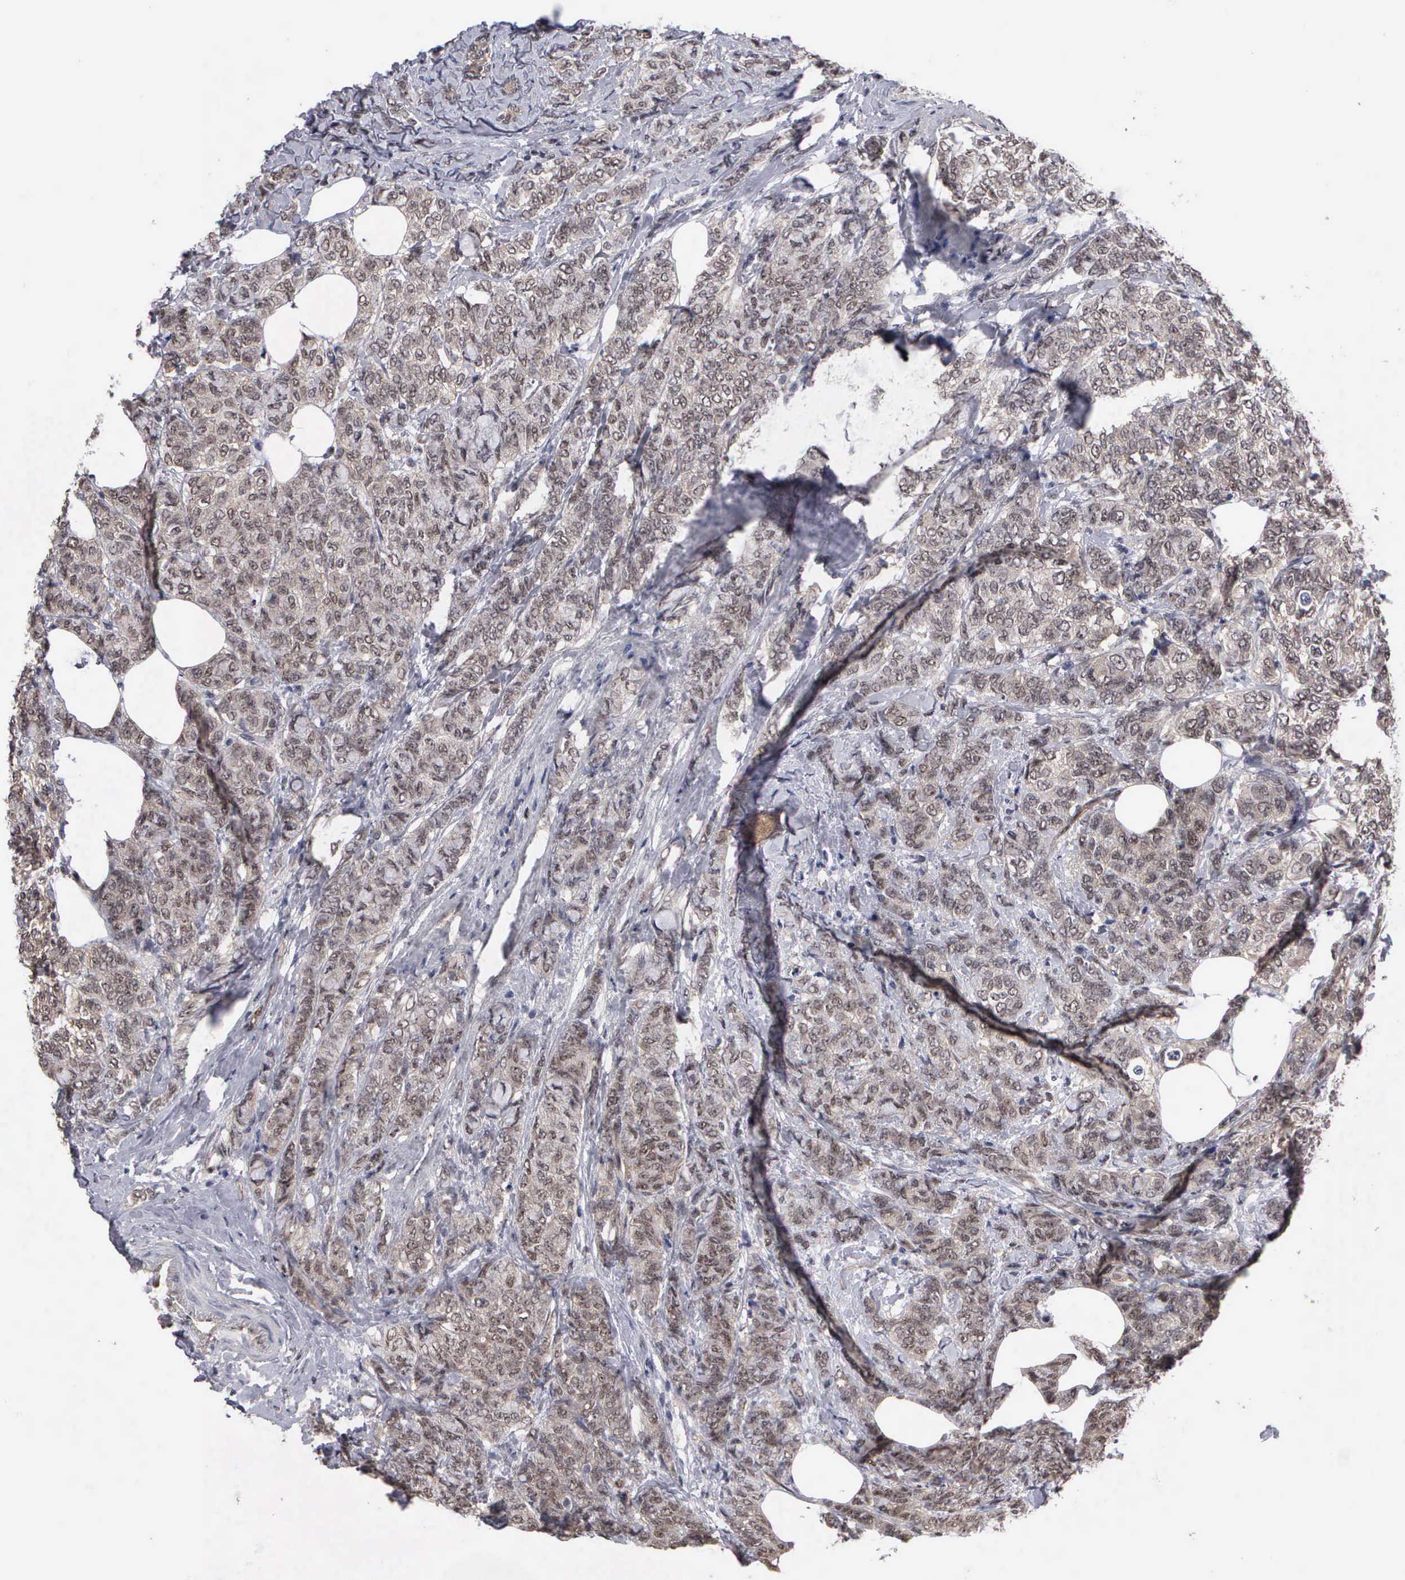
{"staining": {"intensity": "weak", "quantity": ">75%", "location": "cytoplasmic/membranous,nuclear"}, "tissue": "breast cancer", "cell_type": "Tumor cells", "image_type": "cancer", "snomed": [{"axis": "morphology", "description": "Lobular carcinoma"}, {"axis": "topography", "description": "Breast"}], "caption": "A photomicrograph of breast cancer stained for a protein shows weak cytoplasmic/membranous and nuclear brown staining in tumor cells.", "gene": "ZBTB33", "patient": {"sex": "female", "age": 60}}